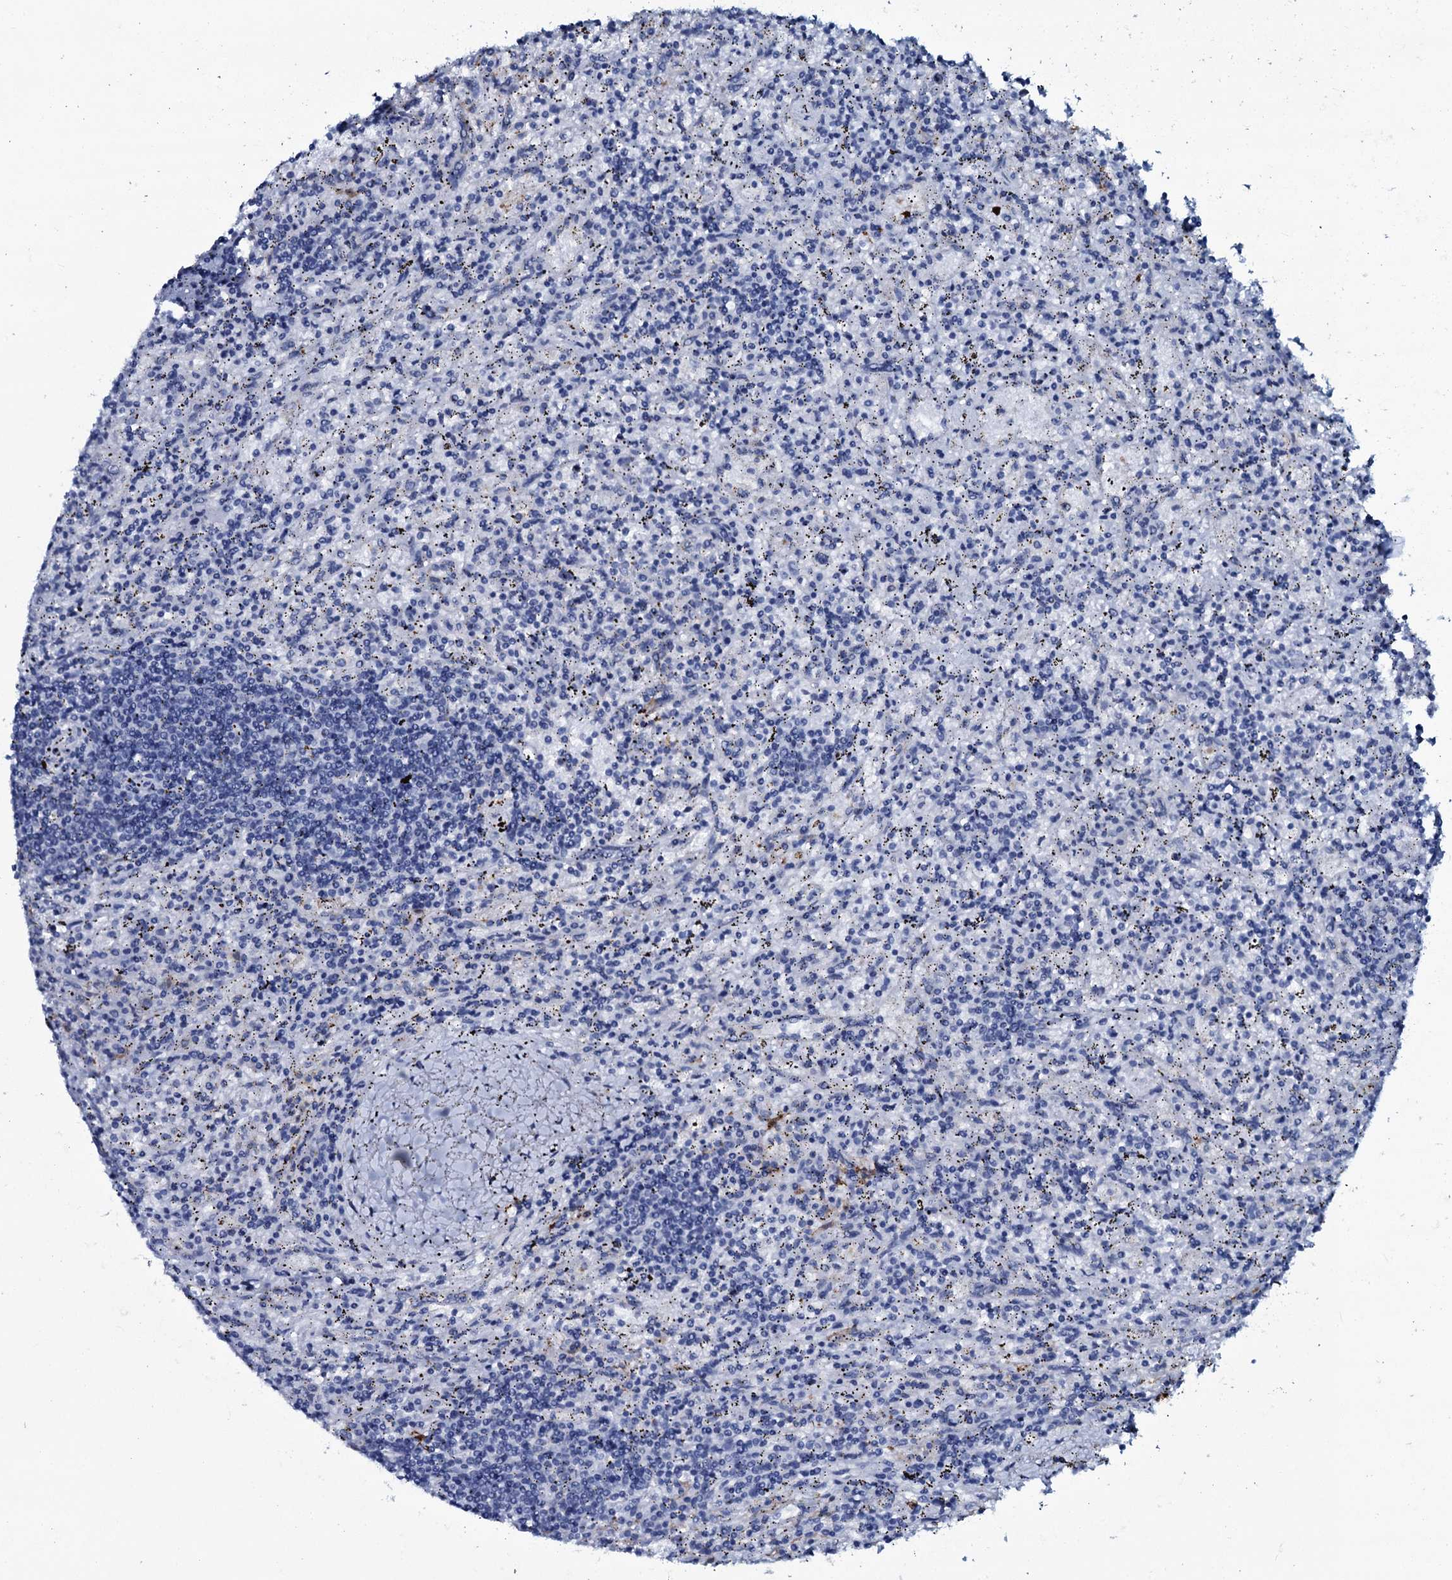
{"staining": {"intensity": "negative", "quantity": "none", "location": "none"}, "tissue": "lymphoma", "cell_type": "Tumor cells", "image_type": "cancer", "snomed": [{"axis": "morphology", "description": "Malignant lymphoma, non-Hodgkin's type, Low grade"}, {"axis": "topography", "description": "Spleen"}], "caption": "A high-resolution micrograph shows IHC staining of lymphoma, which demonstrates no significant expression in tumor cells.", "gene": "SLC4A7", "patient": {"sex": "male", "age": 76}}